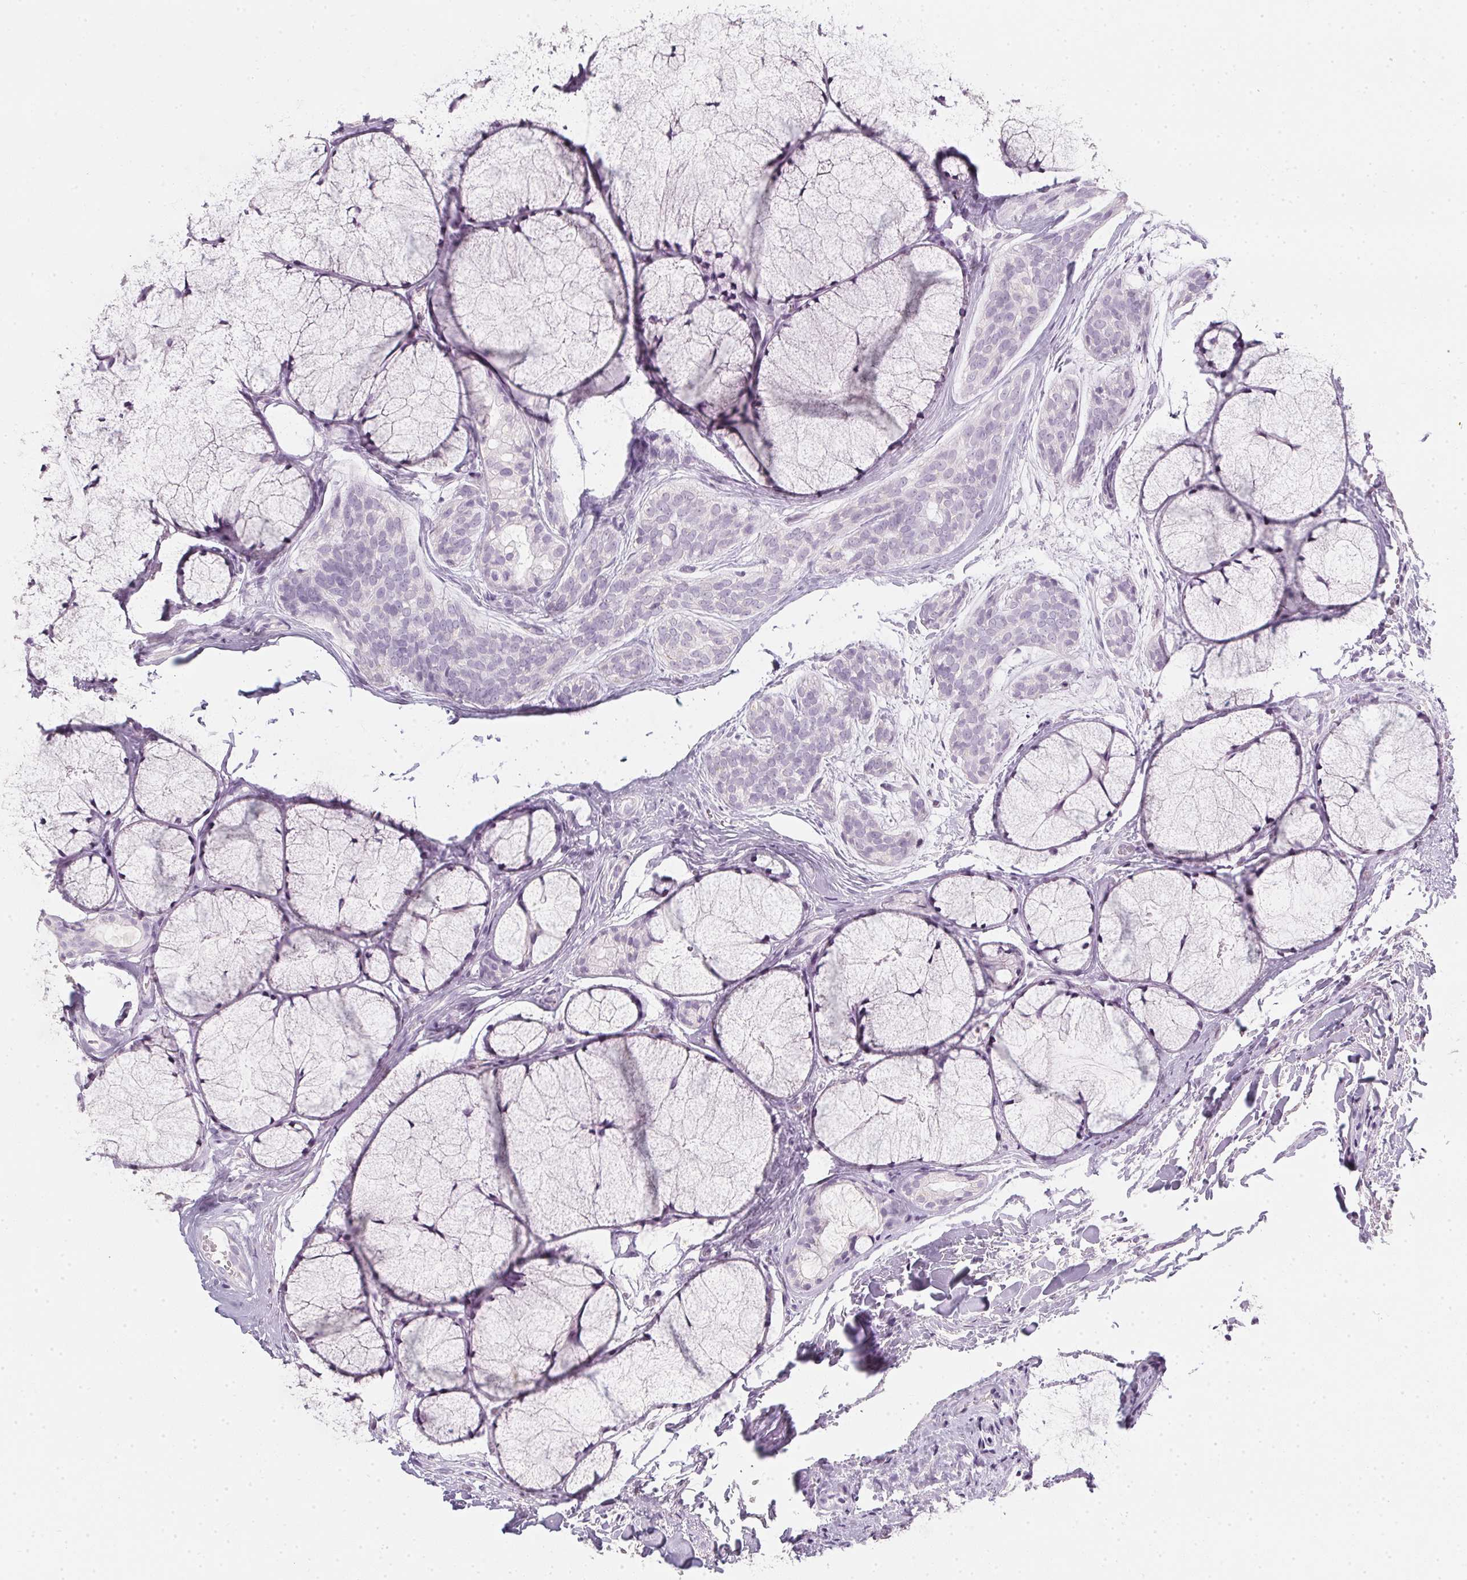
{"staining": {"intensity": "negative", "quantity": "none", "location": "none"}, "tissue": "head and neck cancer", "cell_type": "Tumor cells", "image_type": "cancer", "snomed": [{"axis": "morphology", "description": "Adenocarcinoma, NOS"}, {"axis": "topography", "description": "Head-Neck"}], "caption": "Tumor cells are negative for brown protein staining in head and neck cancer (adenocarcinoma).", "gene": "TMEM72", "patient": {"sex": "male", "age": 66}}